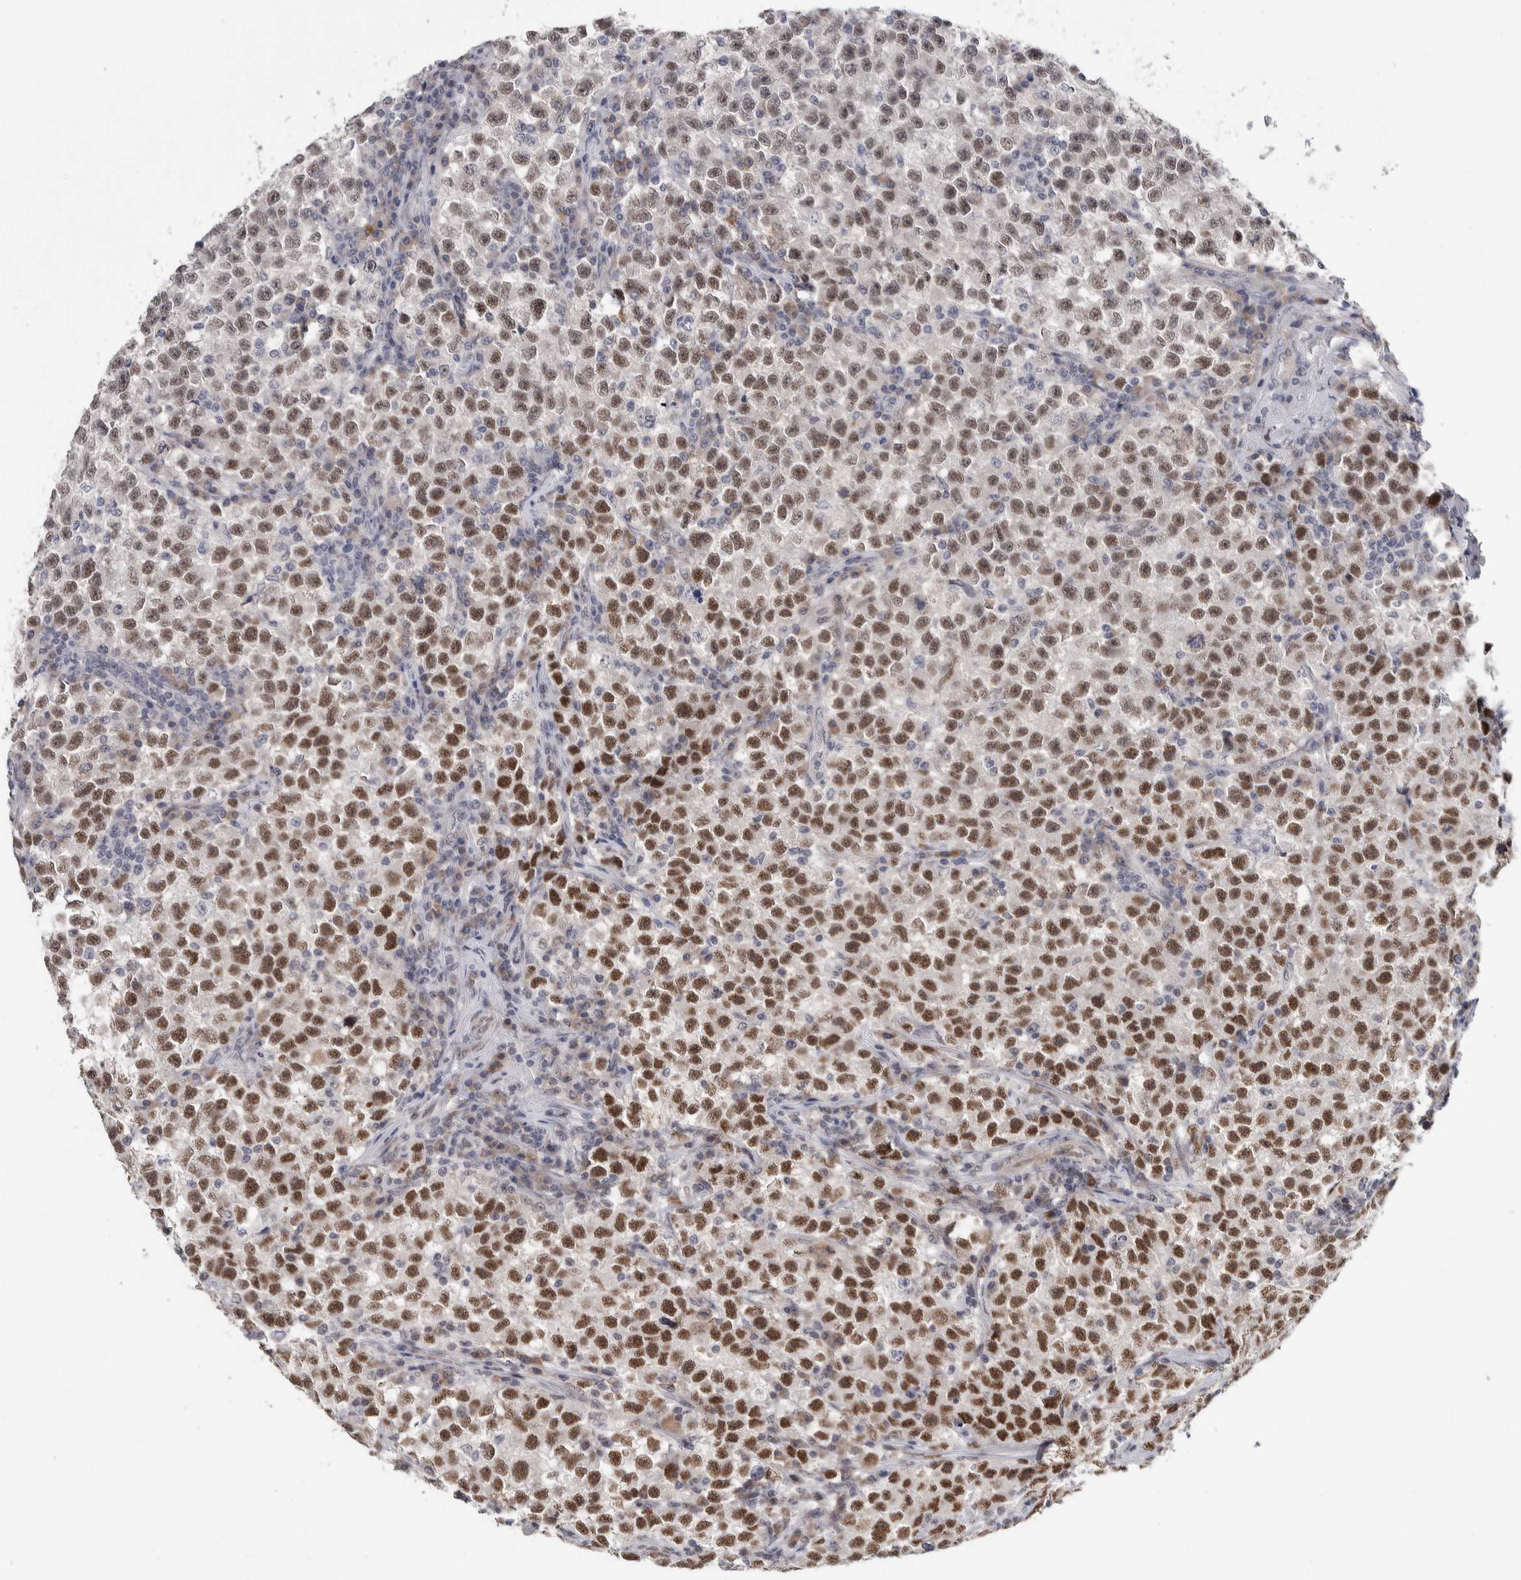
{"staining": {"intensity": "strong", "quantity": ">75%", "location": "nuclear"}, "tissue": "testis cancer", "cell_type": "Tumor cells", "image_type": "cancer", "snomed": [{"axis": "morphology", "description": "Seminoma, NOS"}, {"axis": "topography", "description": "Testis"}], "caption": "This is a histology image of IHC staining of testis cancer, which shows strong positivity in the nuclear of tumor cells.", "gene": "ASPN", "patient": {"sex": "male", "age": 22}}